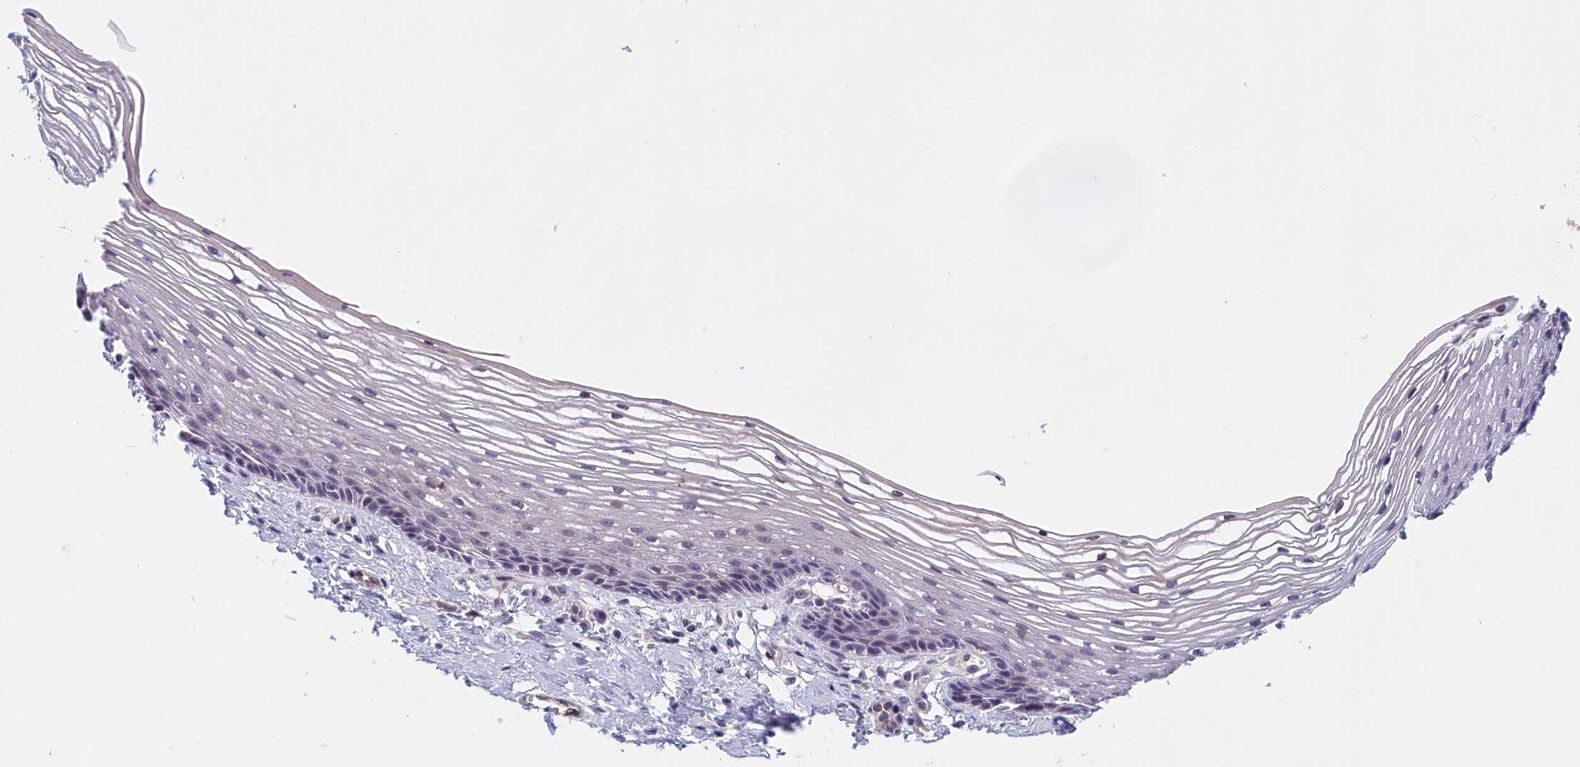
{"staining": {"intensity": "weak", "quantity": "<25%", "location": "nuclear"}, "tissue": "vagina", "cell_type": "Squamous epithelial cells", "image_type": "normal", "snomed": [{"axis": "morphology", "description": "Normal tissue, NOS"}, {"axis": "topography", "description": "Vagina"}], "caption": "High magnification brightfield microscopy of normal vagina stained with DAB (3,3'-diaminobenzidine) (brown) and counterstained with hematoxylin (blue): squamous epithelial cells show no significant positivity.", "gene": "IGFALS", "patient": {"sex": "female", "age": 46}}